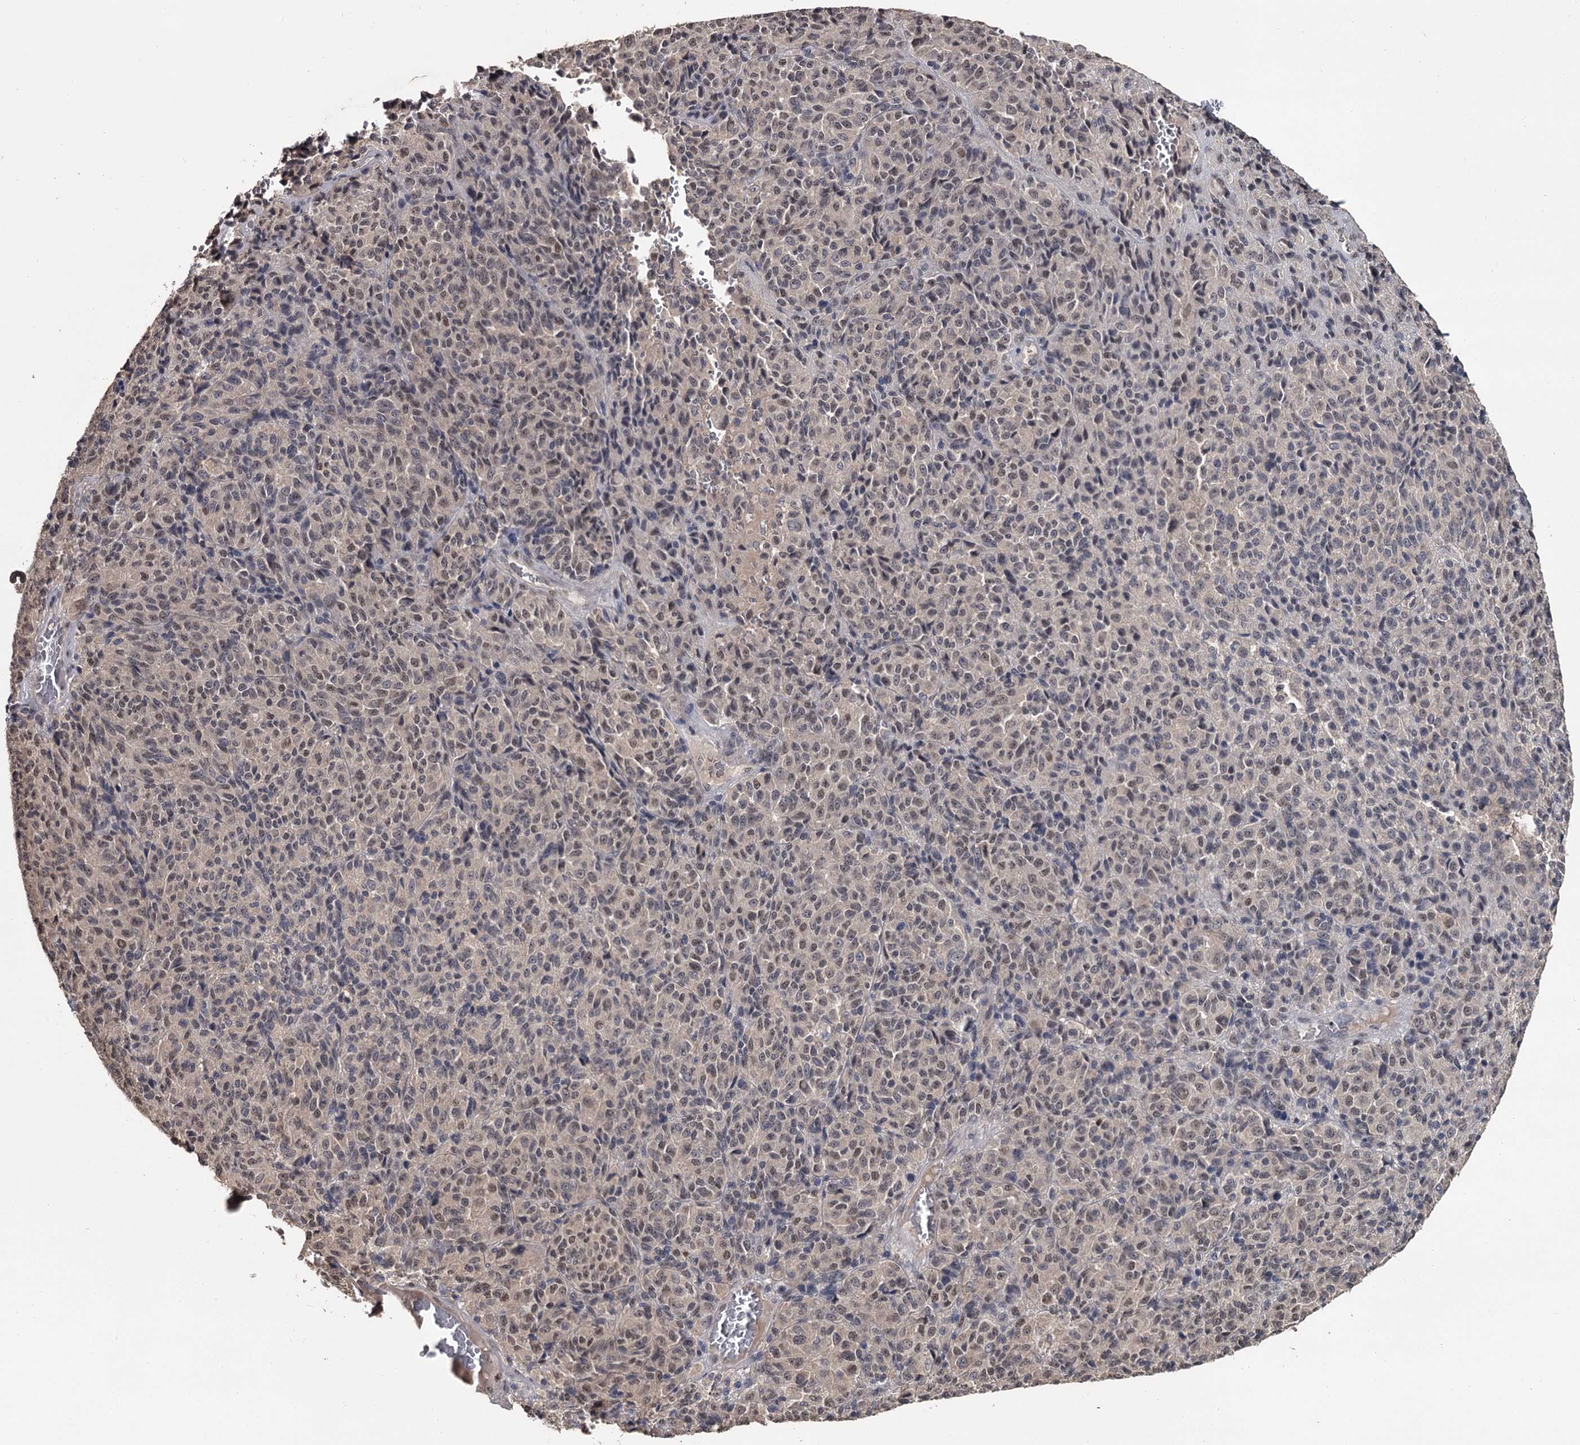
{"staining": {"intensity": "moderate", "quantity": "25%-75%", "location": "nuclear"}, "tissue": "melanoma", "cell_type": "Tumor cells", "image_type": "cancer", "snomed": [{"axis": "morphology", "description": "Malignant melanoma, Metastatic site"}, {"axis": "topography", "description": "Brain"}], "caption": "The histopathology image exhibits immunohistochemical staining of malignant melanoma (metastatic site). There is moderate nuclear expression is seen in approximately 25%-75% of tumor cells. The staining is performed using DAB (3,3'-diaminobenzidine) brown chromogen to label protein expression. The nuclei are counter-stained blue using hematoxylin.", "gene": "PRPF40B", "patient": {"sex": "female", "age": 56}}